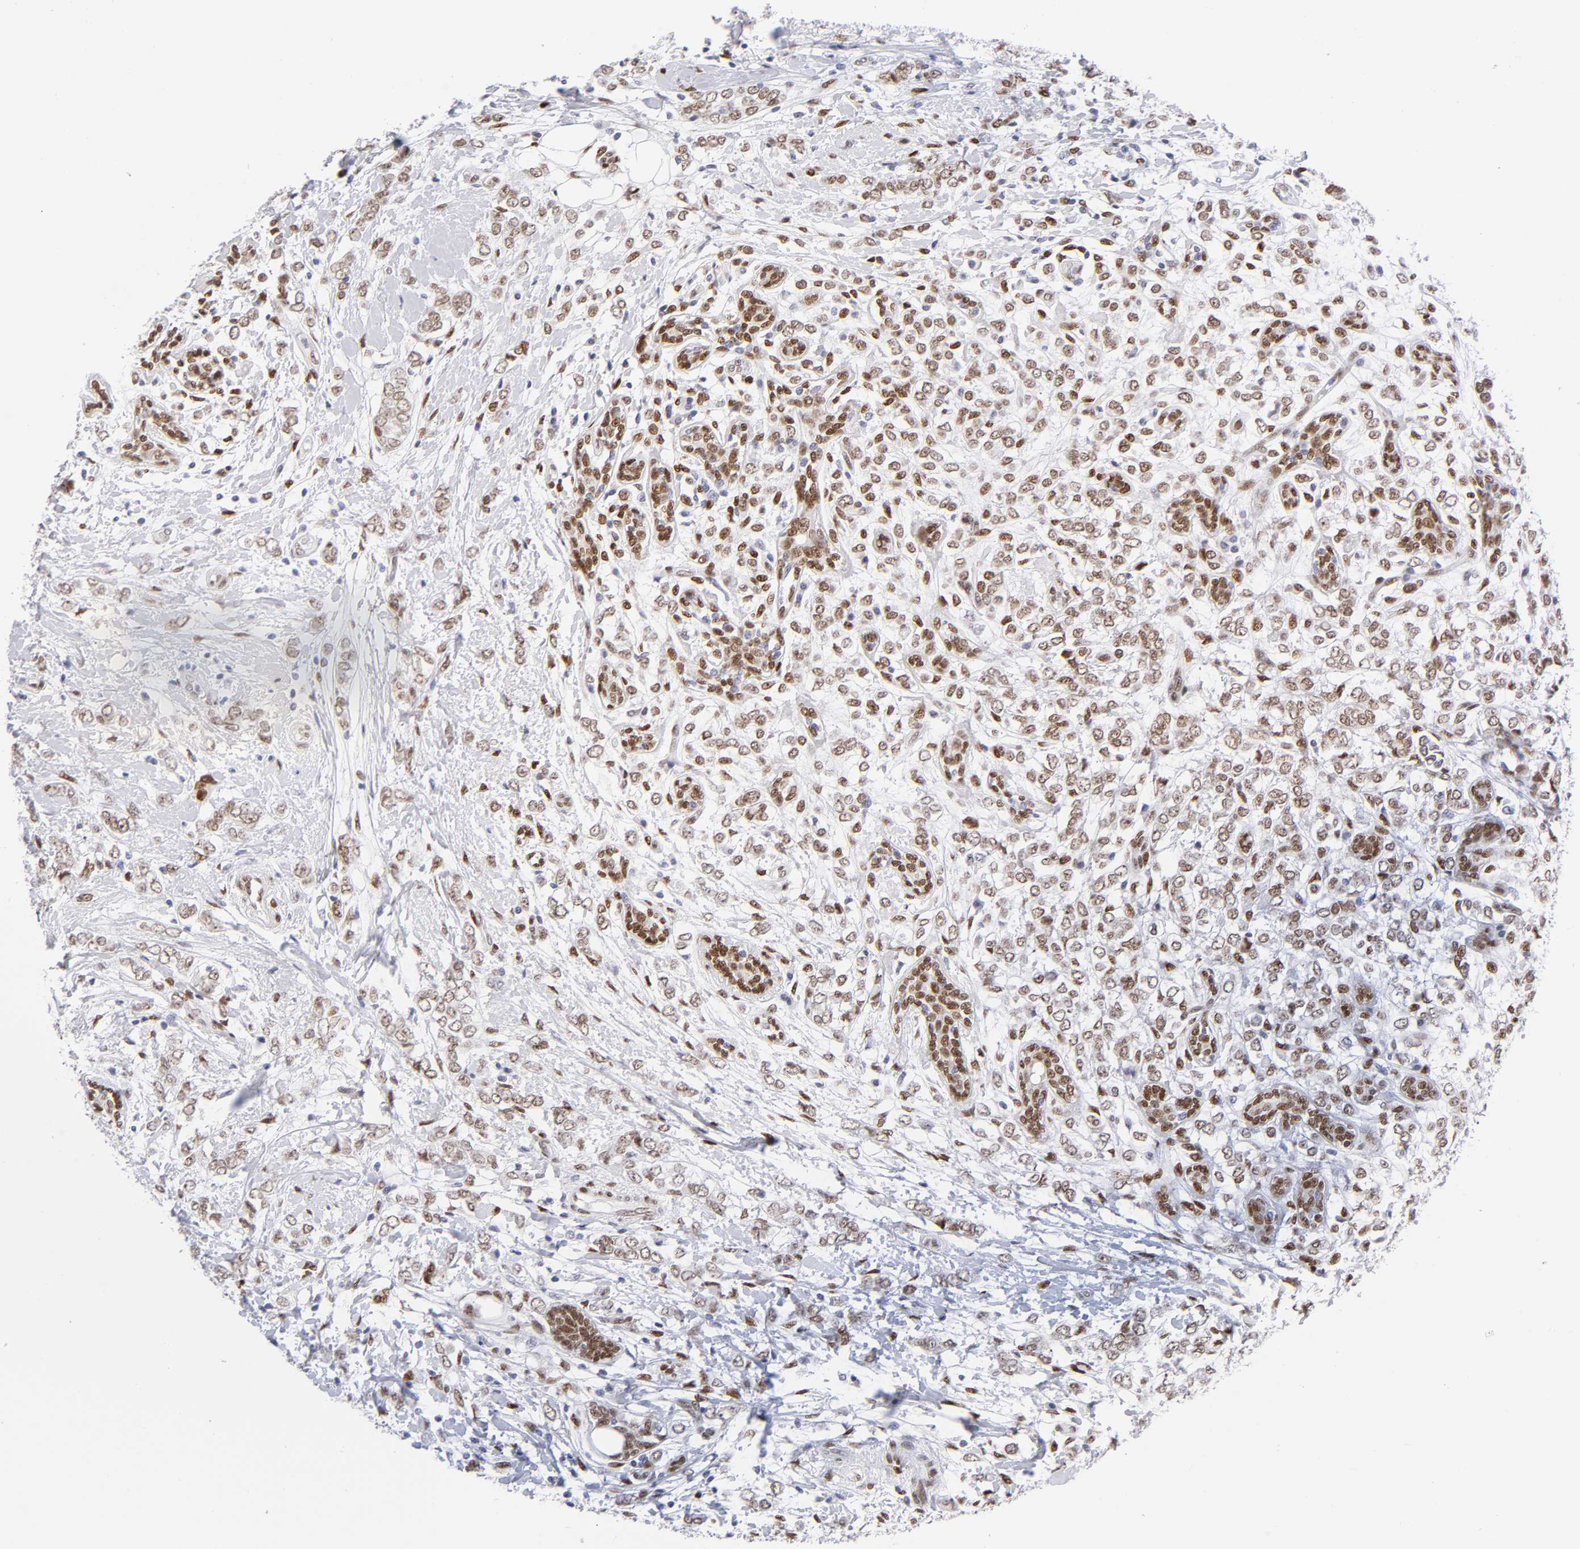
{"staining": {"intensity": "moderate", "quantity": "25%-75%", "location": "nuclear"}, "tissue": "breast cancer", "cell_type": "Tumor cells", "image_type": "cancer", "snomed": [{"axis": "morphology", "description": "Normal tissue, NOS"}, {"axis": "morphology", "description": "Lobular carcinoma"}, {"axis": "topography", "description": "Breast"}], "caption": "The immunohistochemical stain shows moderate nuclear expression in tumor cells of breast lobular carcinoma tissue. (IHC, brightfield microscopy, high magnification).", "gene": "NFIC", "patient": {"sex": "female", "age": 47}}